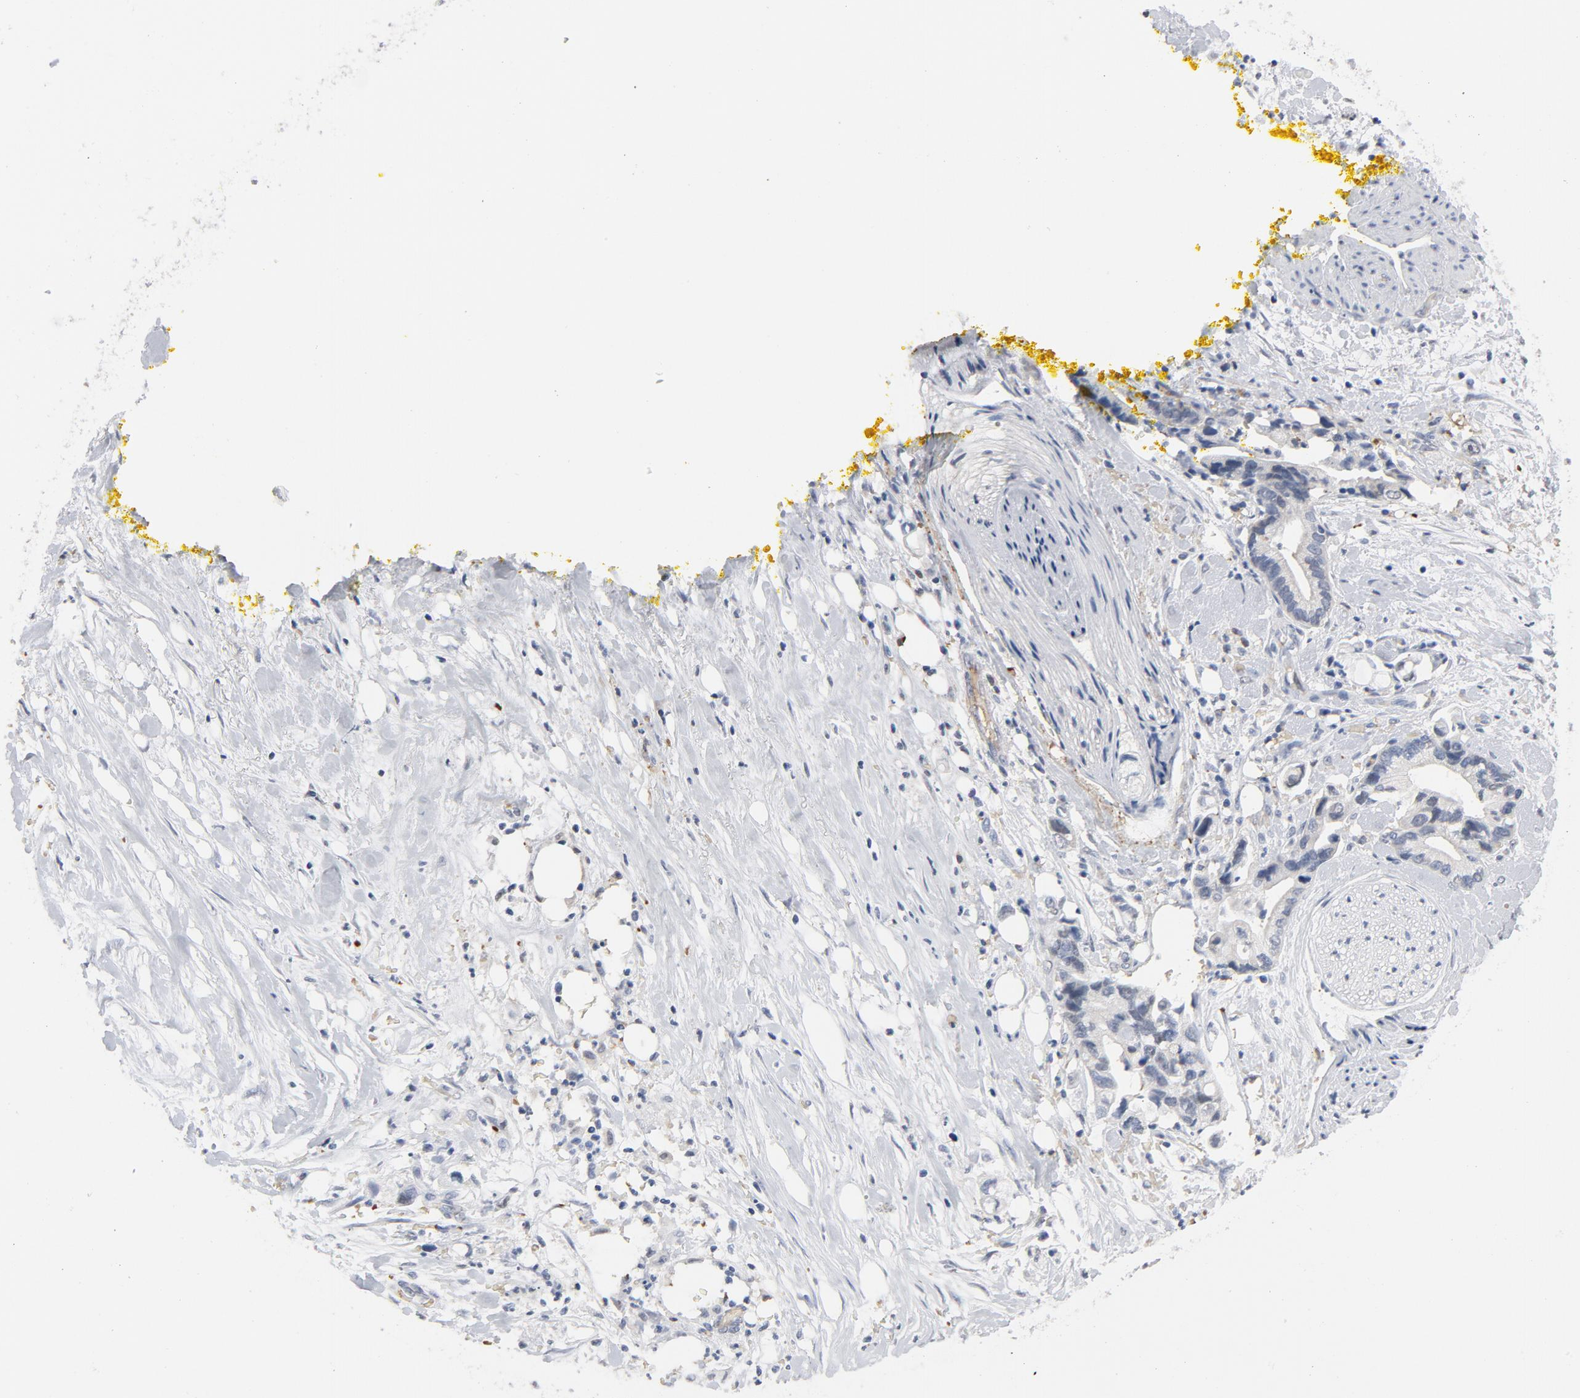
{"staining": {"intensity": "negative", "quantity": "none", "location": "none"}, "tissue": "pancreatic cancer", "cell_type": "Tumor cells", "image_type": "cancer", "snomed": [{"axis": "morphology", "description": "Adenocarcinoma, NOS"}, {"axis": "topography", "description": "Pancreas"}], "caption": "This micrograph is of adenocarcinoma (pancreatic) stained with IHC to label a protein in brown with the nuclei are counter-stained blue. There is no positivity in tumor cells.", "gene": "PRDX1", "patient": {"sex": "male", "age": 70}}